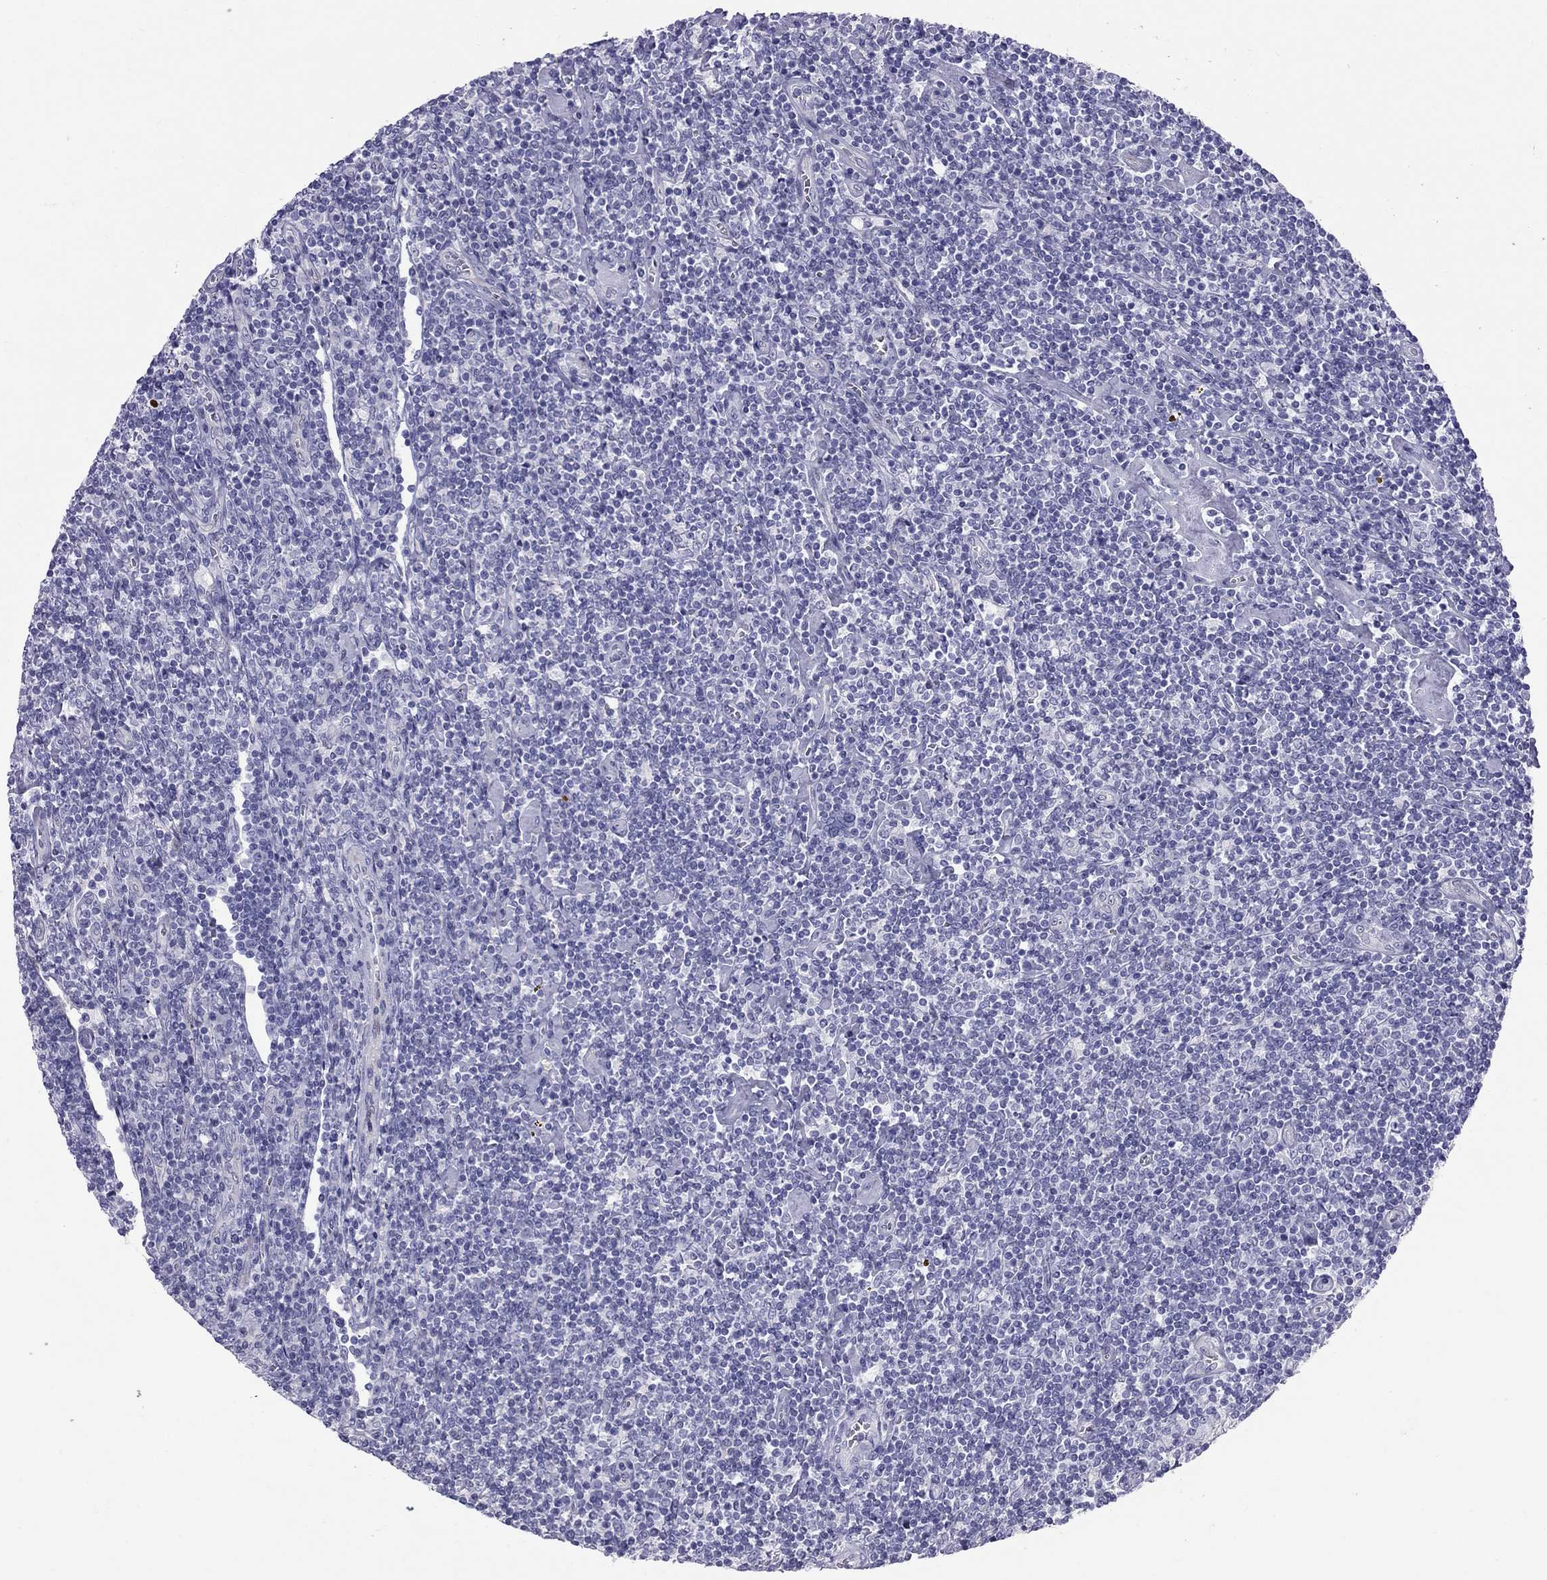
{"staining": {"intensity": "negative", "quantity": "none", "location": "none"}, "tissue": "lymphoma", "cell_type": "Tumor cells", "image_type": "cancer", "snomed": [{"axis": "morphology", "description": "Hodgkin's disease, NOS"}, {"axis": "topography", "description": "Lymph node"}], "caption": "Lymphoma stained for a protein using IHC exhibits no positivity tumor cells.", "gene": "FSCN3", "patient": {"sex": "male", "age": 40}}